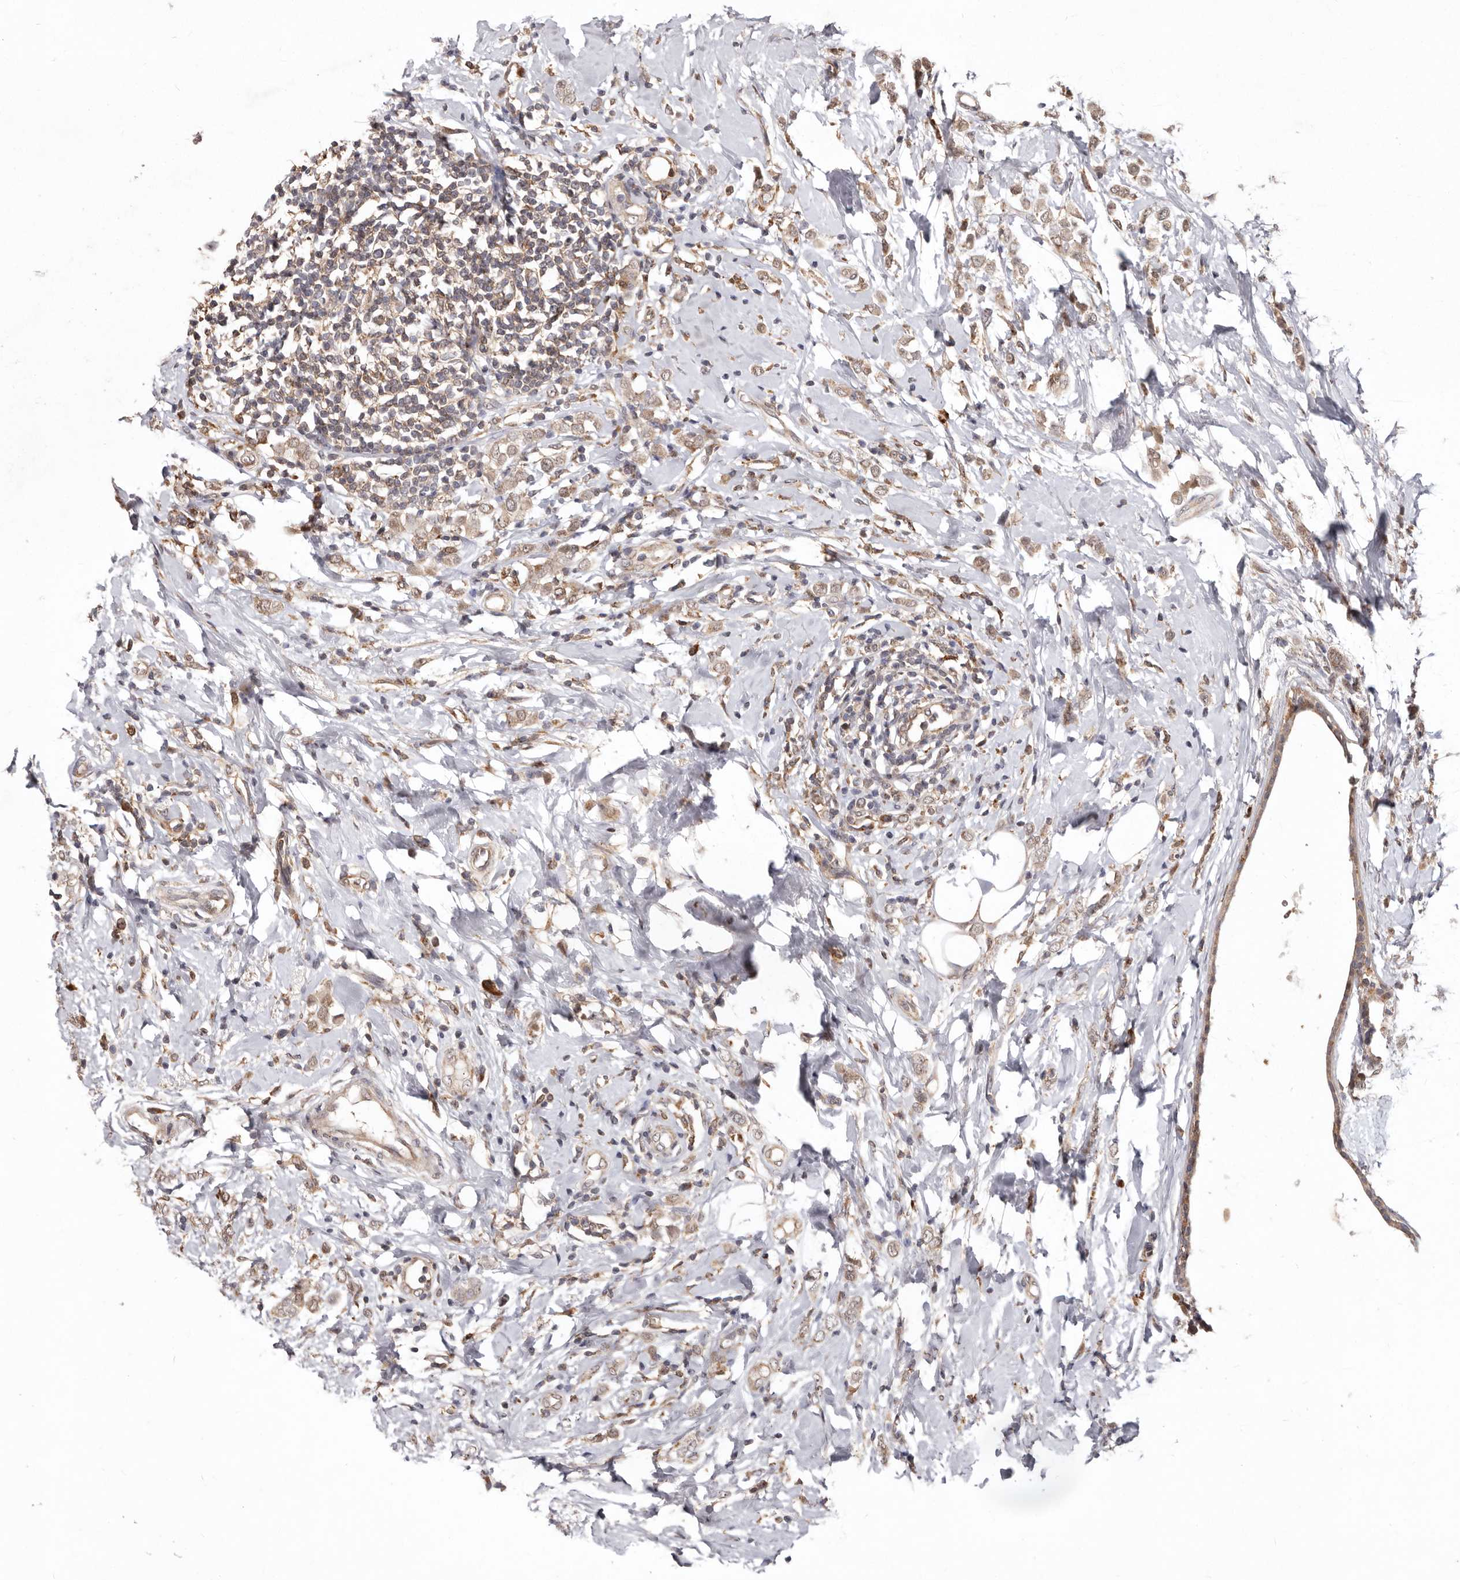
{"staining": {"intensity": "moderate", "quantity": ">75%", "location": "cytoplasmic/membranous"}, "tissue": "breast cancer", "cell_type": "Tumor cells", "image_type": "cancer", "snomed": [{"axis": "morphology", "description": "Lobular carcinoma"}, {"axis": "topography", "description": "Breast"}], "caption": "Immunohistochemical staining of breast cancer (lobular carcinoma) shows moderate cytoplasmic/membranous protein expression in about >75% of tumor cells.", "gene": "RRM2B", "patient": {"sex": "female", "age": 47}}